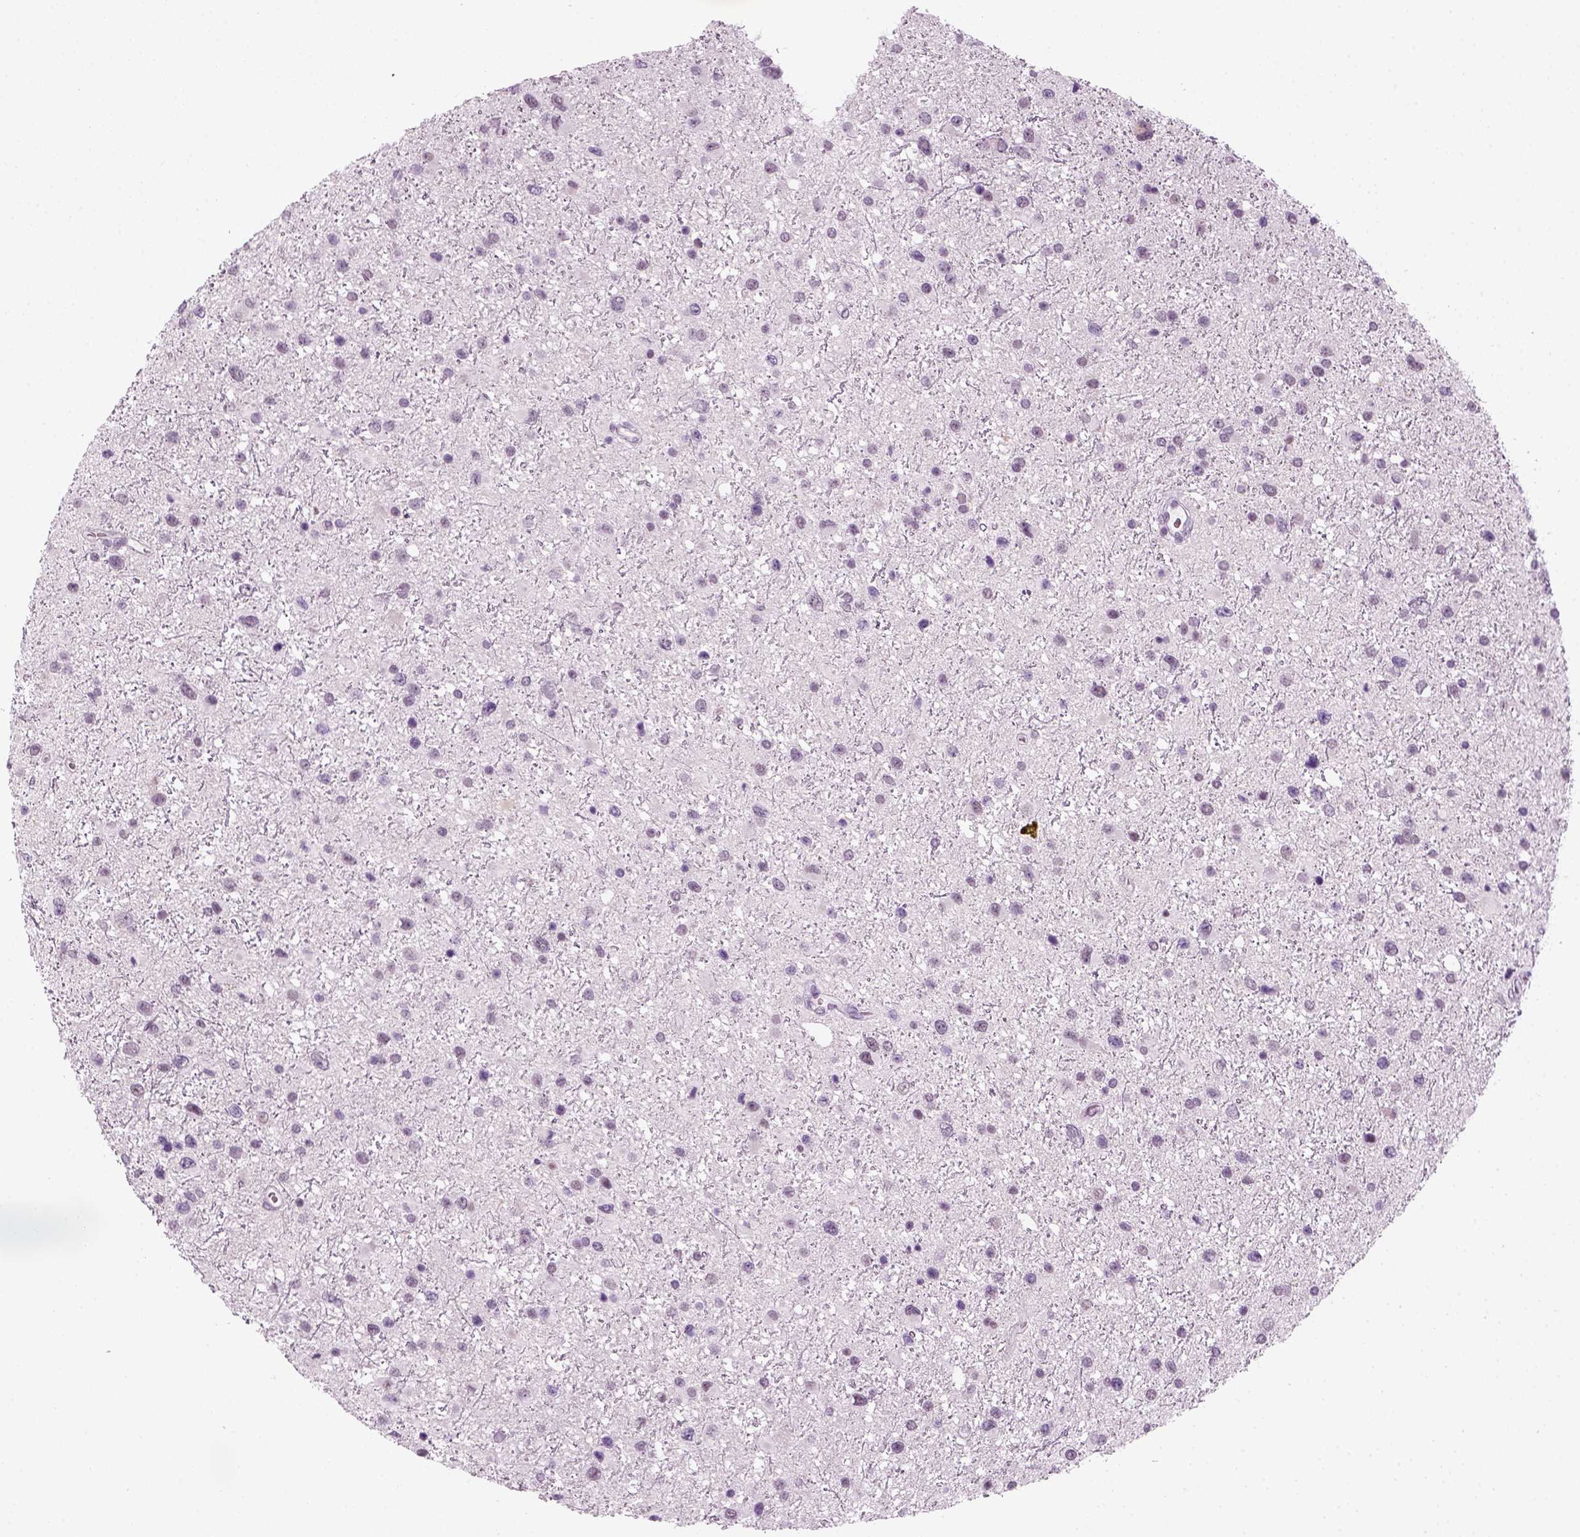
{"staining": {"intensity": "negative", "quantity": "none", "location": "none"}, "tissue": "glioma", "cell_type": "Tumor cells", "image_type": "cancer", "snomed": [{"axis": "morphology", "description": "Glioma, malignant, Low grade"}, {"axis": "topography", "description": "Brain"}], "caption": "An image of low-grade glioma (malignant) stained for a protein demonstrates no brown staining in tumor cells. Nuclei are stained in blue.", "gene": "KRT75", "patient": {"sex": "female", "age": 32}}